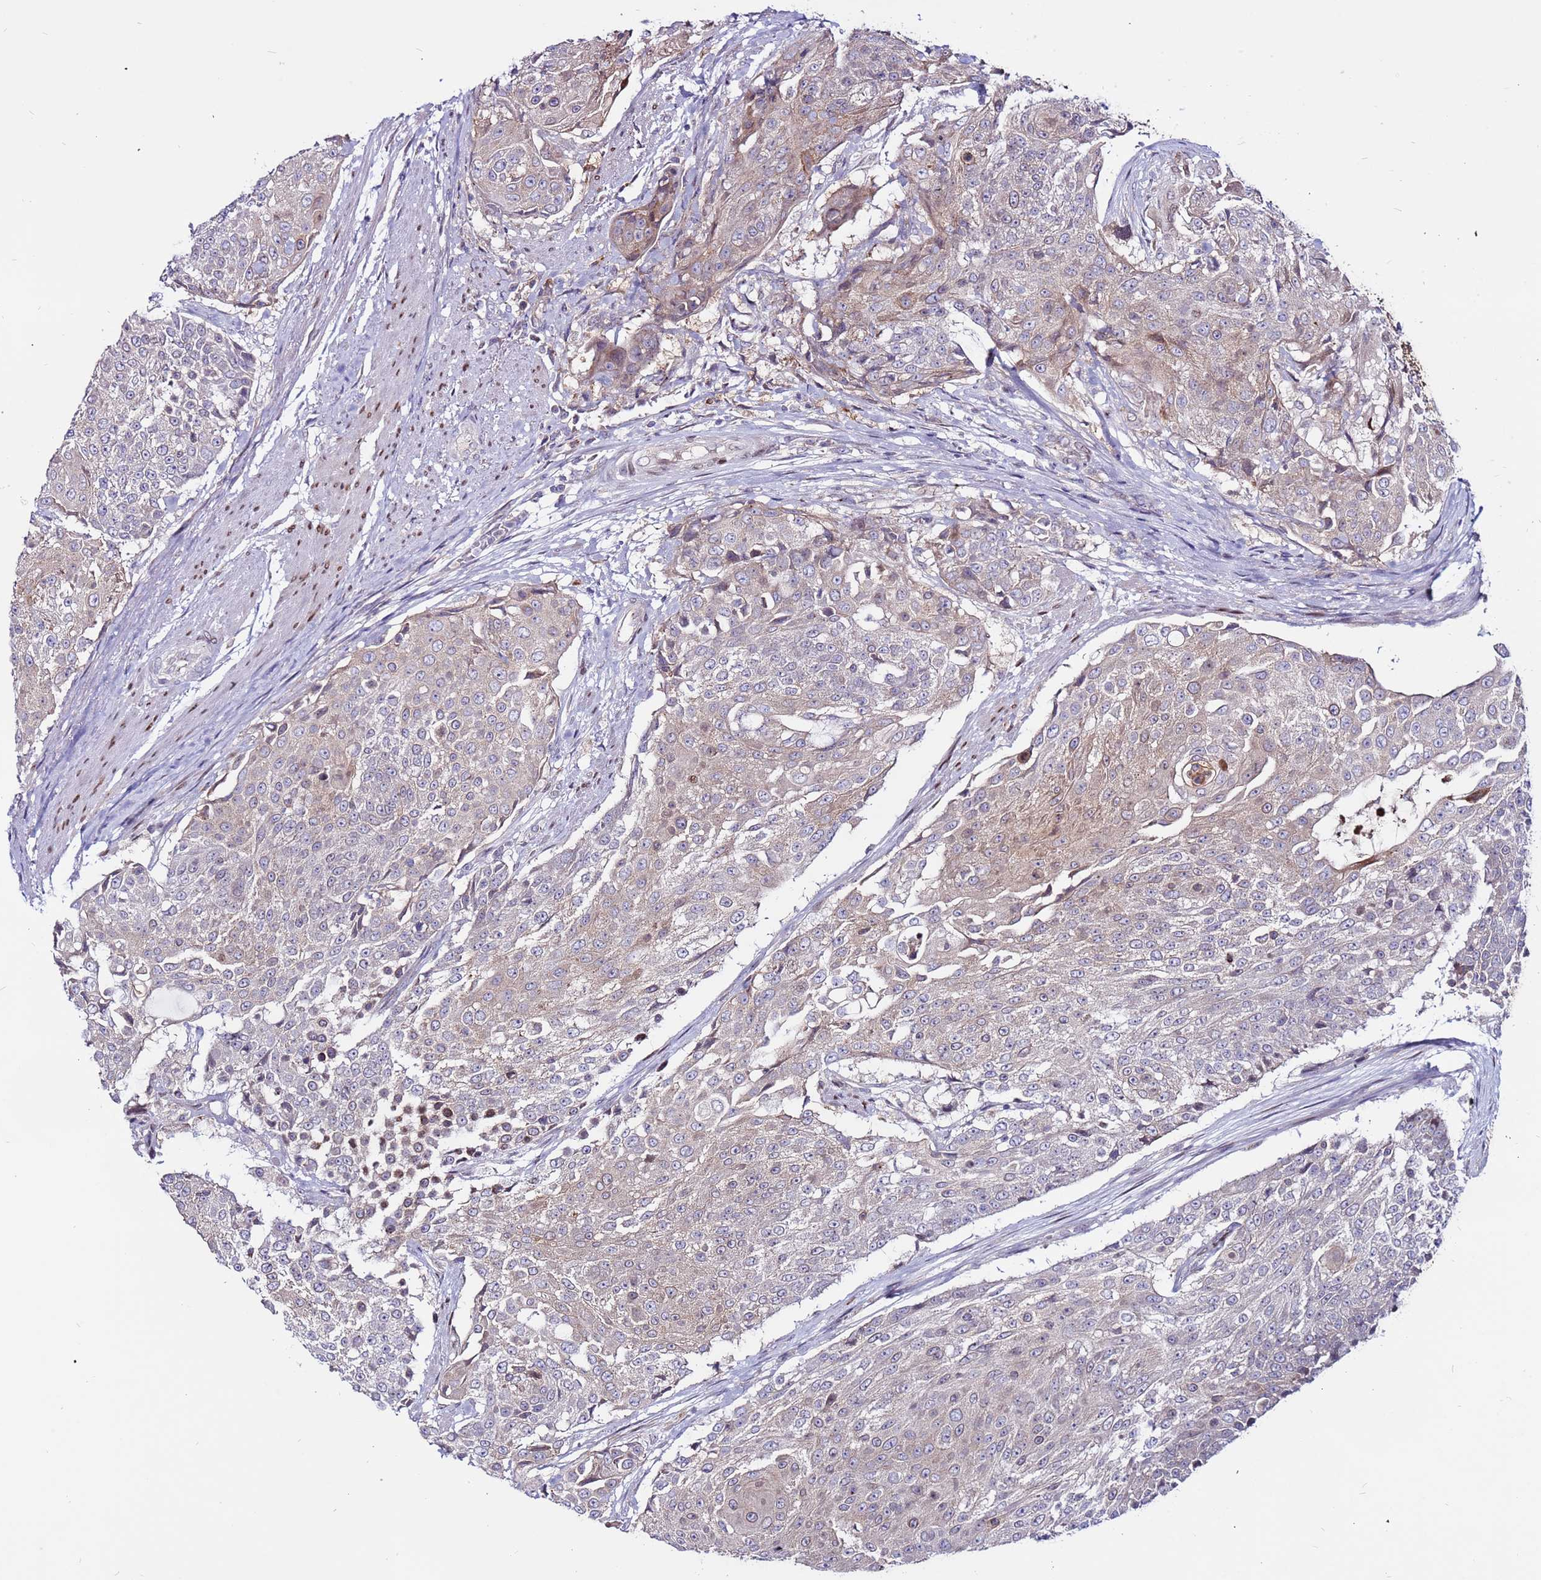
{"staining": {"intensity": "weak", "quantity": "<25%", "location": "cytoplasmic/membranous"}, "tissue": "urothelial cancer", "cell_type": "Tumor cells", "image_type": "cancer", "snomed": [{"axis": "morphology", "description": "Urothelial carcinoma, High grade"}, {"axis": "topography", "description": "Urinary bladder"}], "caption": "Immunohistochemistry of human urothelial cancer demonstrates no staining in tumor cells.", "gene": "CCDC71", "patient": {"sex": "female", "age": 63}}